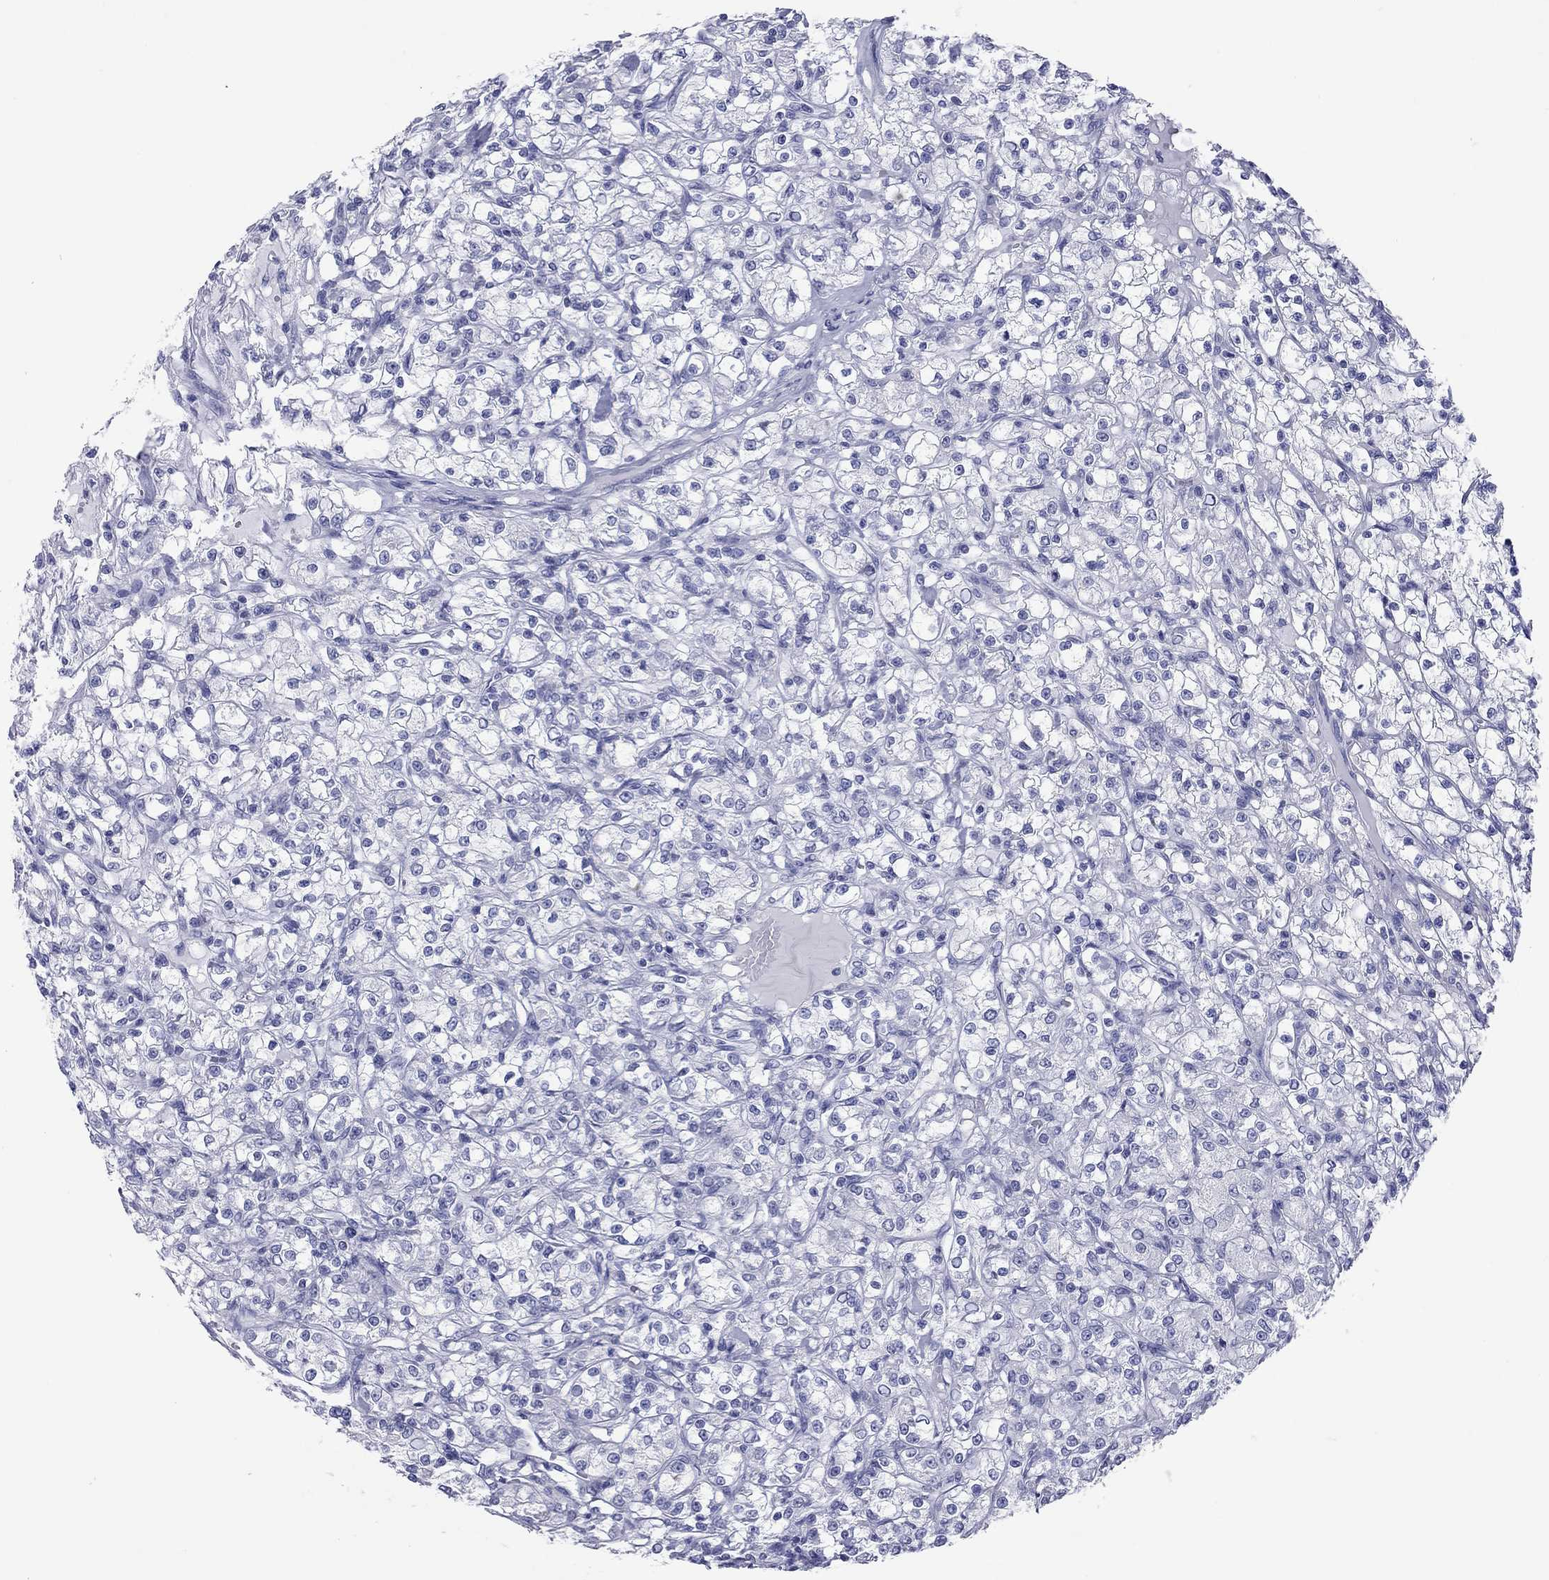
{"staining": {"intensity": "negative", "quantity": "none", "location": "none"}, "tissue": "renal cancer", "cell_type": "Tumor cells", "image_type": "cancer", "snomed": [{"axis": "morphology", "description": "Adenocarcinoma, NOS"}, {"axis": "topography", "description": "Kidney"}], "caption": "Immunohistochemistry image of neoplastic tissue: renal cancer stained with DAB (3,3'-diaminobenzidine) shows no significant protein staining in tumor cells. (Immunohistochemistry, brightfield microscopy, high magnification).", "gene": "VSIG10", "patient": {"sex": "female", "age": 59}}